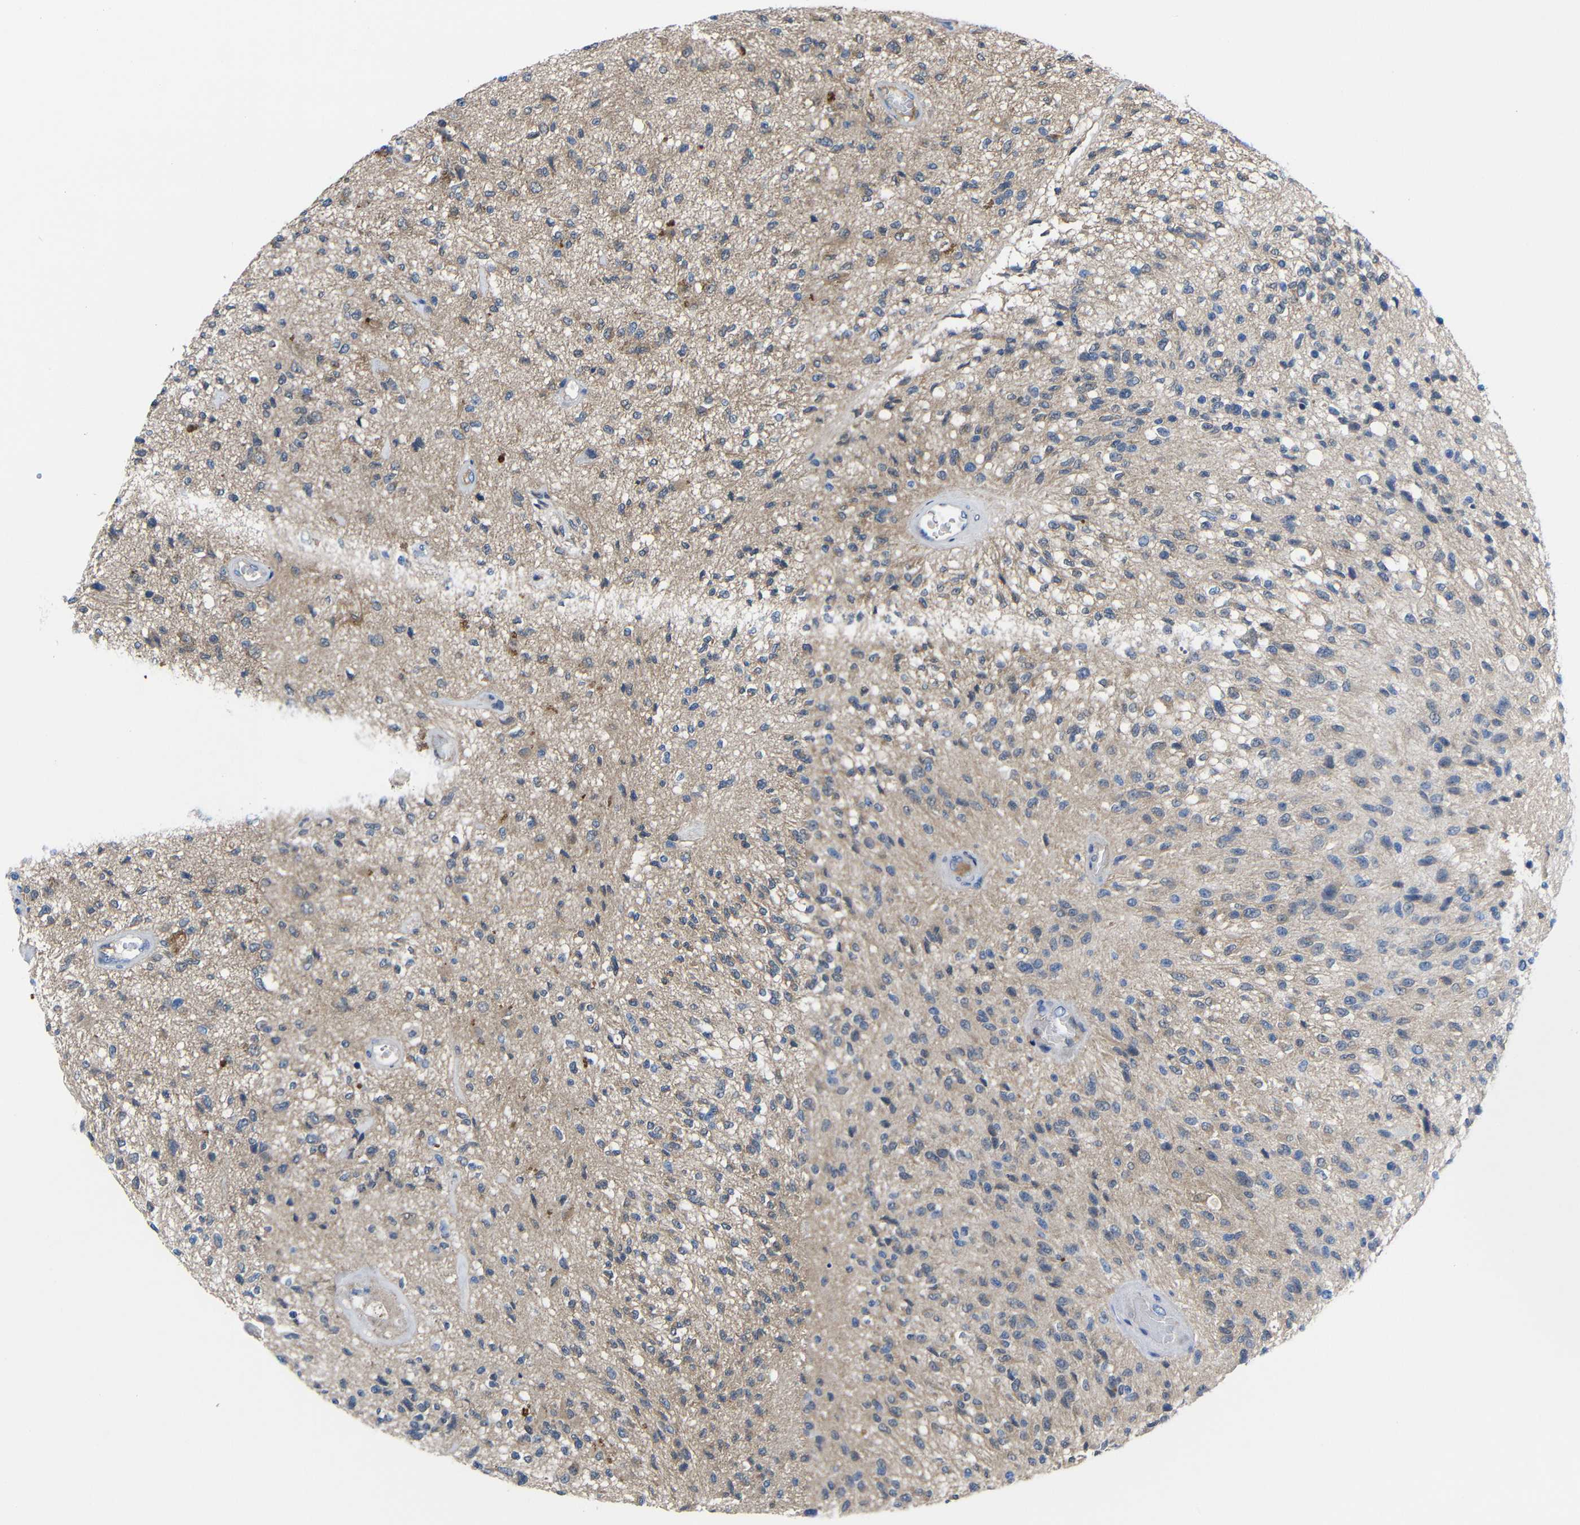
{"staining": {"intensity": "negative", "quantity": "none", "location": "none"}, "tissue": "glioma", "cell_type": "Tumor cells", "image_type": "cancer", "snomed": [{"axis": "morphology", "description": "Normal tissue, NOS"}, {"axis": "morphology", "description": "Glioma, malignant, High grade"}, {"axis": "topography", "description": "Cerebral cortex"}], "caption": "This is a micrograph of immunohistochemistry (IHC) staining of malignant high-grade glioma, which shows no expression in tumor cells.", "gene": "PEBP1", "patient": {"sex": "male", "age": 77}}